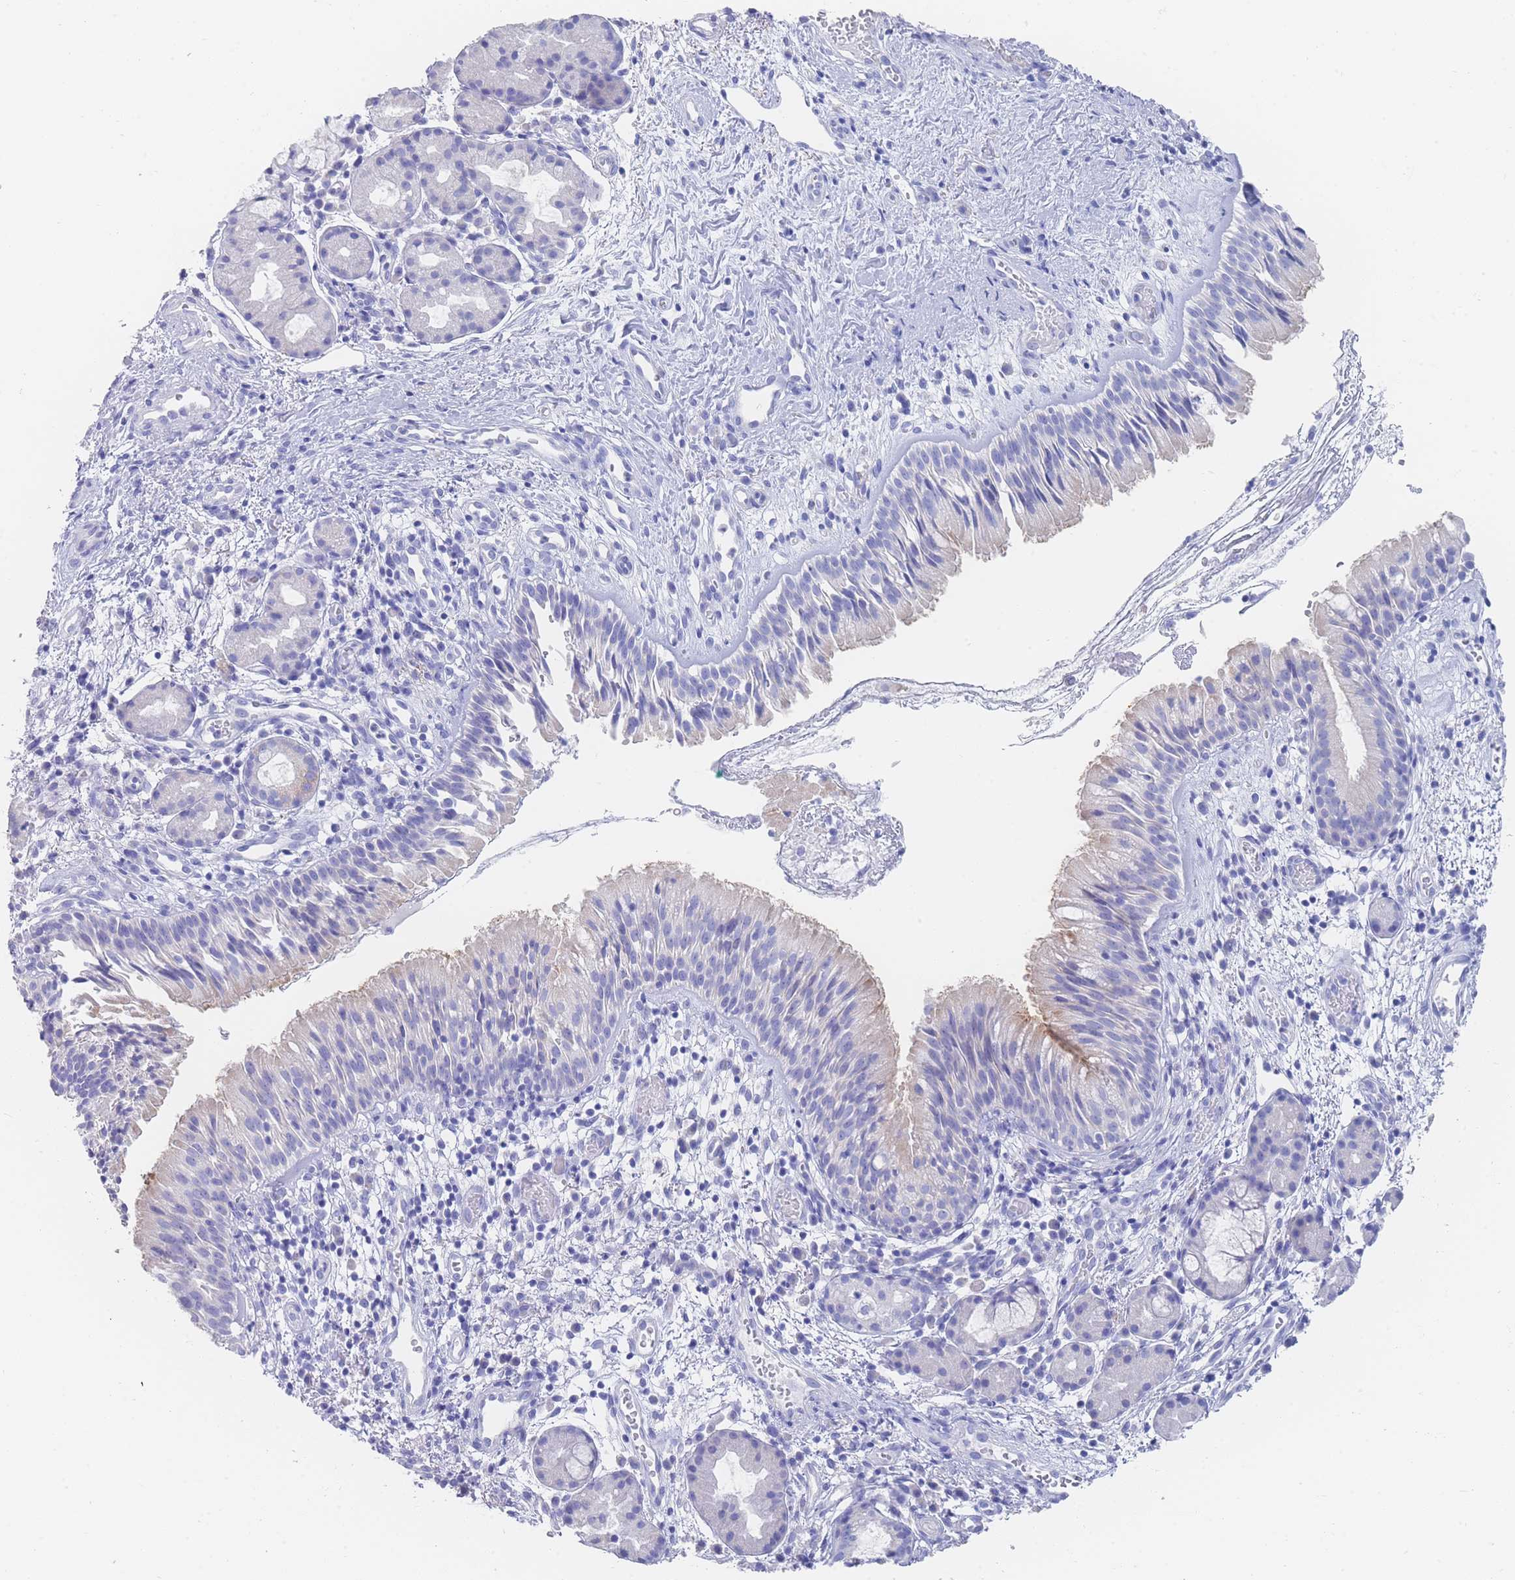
{"staining": {"intensity": "negative", "quantity": "none", "location": "none"}, "tissue": "nasopharynx", "cell_type": "Respiratory epithelial cells", "image_type": "normal", "snomed": [{"axis": "morphology", "description": "Normal tissue, NOS"}, {"axis": "topography", "description": "Nasopharynx"}], "caption": "DAB immunohistochemical staining of benign human nasopharynx displays no significant staining in respiratory epithelial cells. (IHC, brightfield microscopy, high magnification).", "gene": "LRRC37A2", "patient": {"sex": "male", "age": 65}}